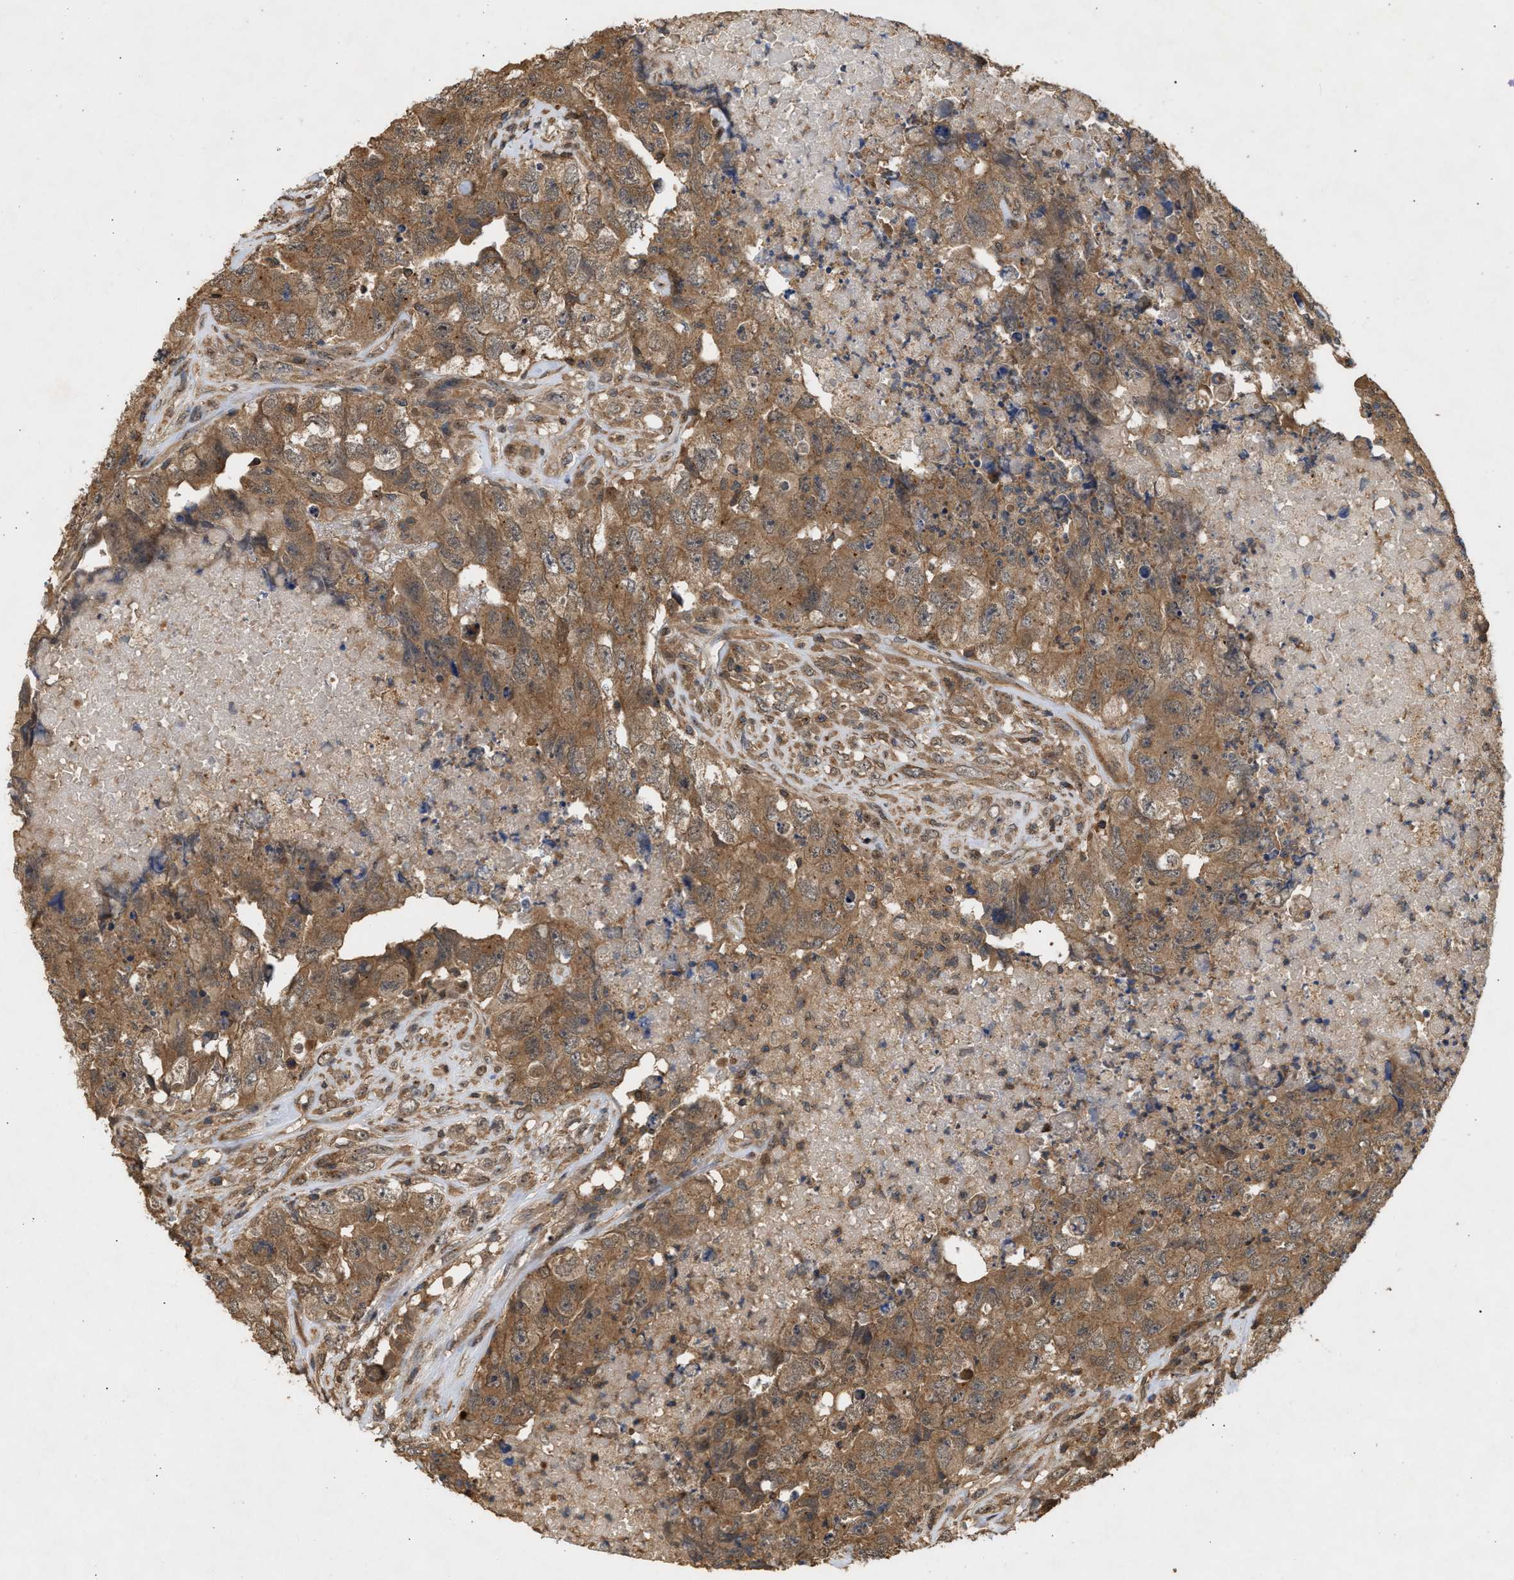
{"staining": {"intensity": "moderate", "quantity": ">75%", "location": "cytoplasmic/membranous"}, "tissue": "testis cancer", "cell_type": "Tumor cells", "image_type": "cancer", "snomed": [{"axis": "morphology", "description": "Carcinoma, Embryonal, NOS"}, {"axis": "topography", "description": "Testis"}], "caption": "Approximately >75% of tumor cells in human testis cancer show moderate cytoplasmic/membranous protein staining as visualized by brown immunohistochemical staining.", "gene": "FITM1", "patient": {"sex": "male", "age": 32}}